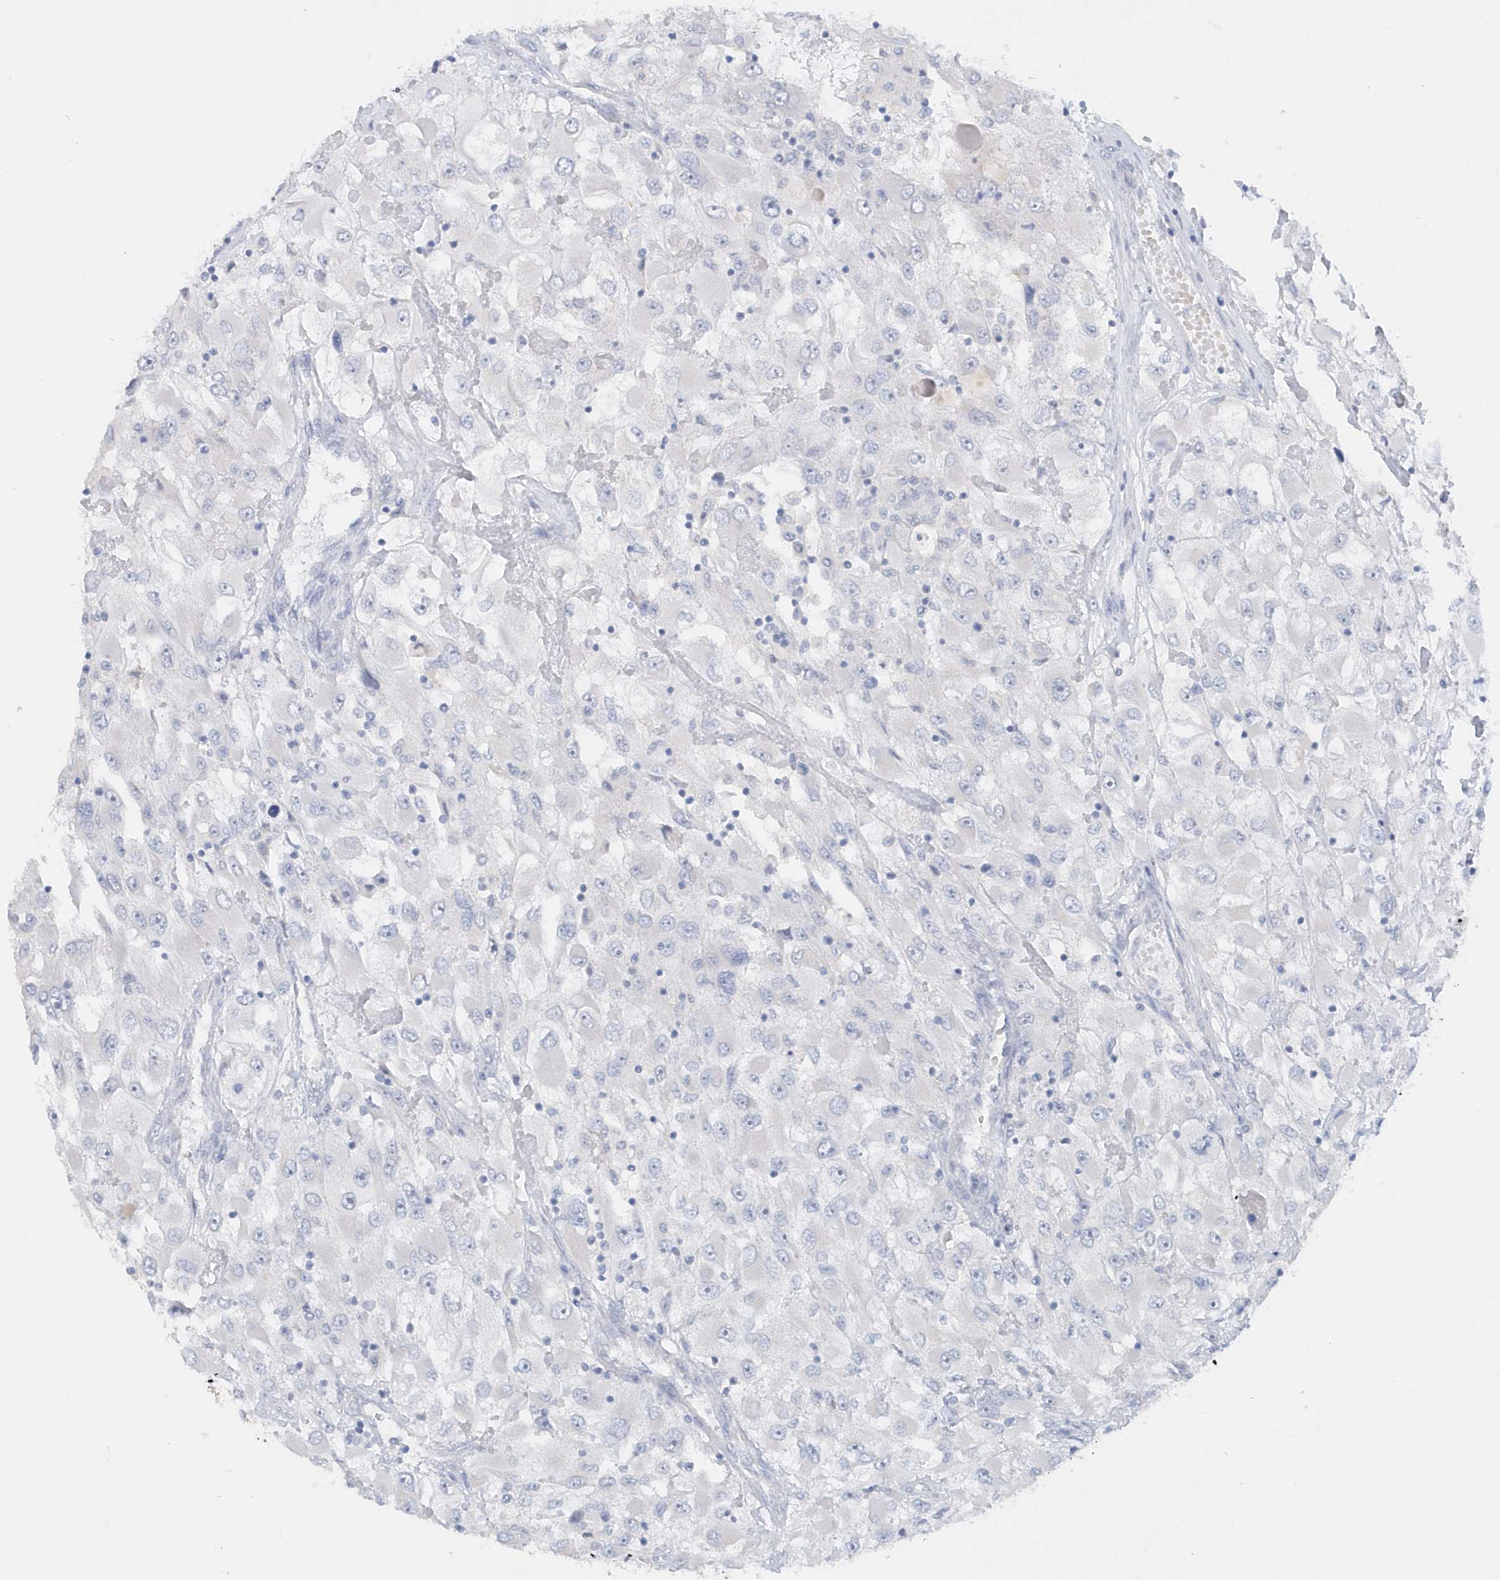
{"staining": {"intensity": "negative", "quantity": "none", "location": "none"}, "tissue": "renal cancer", "cell_type": "Tumor cells", "image_type": "cancer", "snomed": [{"axis": "morphology", "description": "Adenocarcinoma, NOS"}, {"axis": "topography", "description": "Kidney"}], "caption": "High power microscopy image of an IHC photomicrograph of renal cancer, revealing no significant expression in tumor cells. (DAB (3,3'-diaminobenzidine) IHC with hematoxylin counter stain).", "gene": "RPE", "patient": {"sex": "female", "age": 52}}